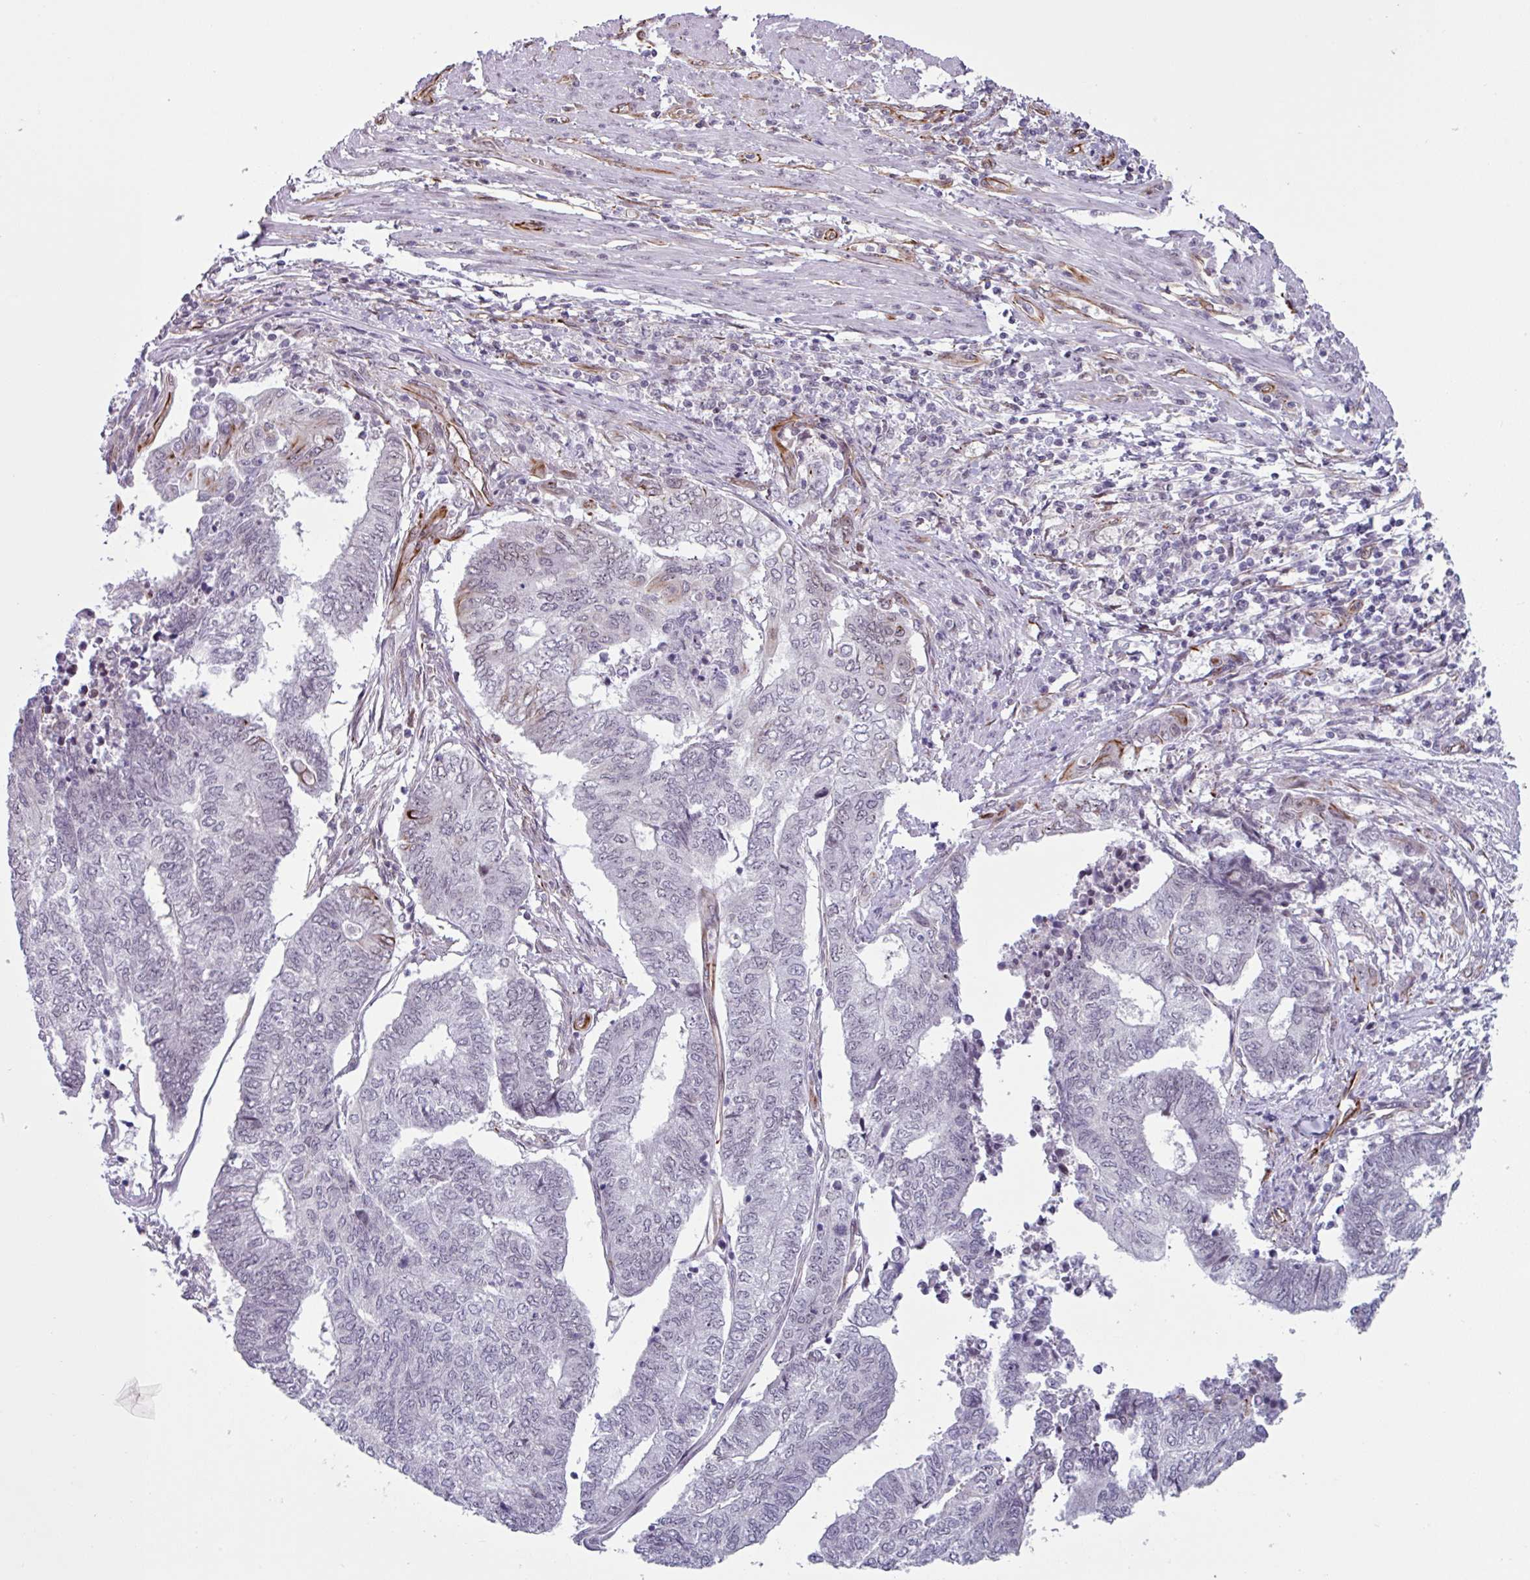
{"staining": {"intensity": "negative", "quantity": "none", "location": "none"}, "tissue": "endometrial cancer", "cell_type": "Tumor cells", "image_type": "cancer", "snomed": [{"axis": "morphology", "description": "Adenocarcinoma, NOS"}, {"axis": "topography", "description": "Uterus"}, {"axis": "topography", "description": "Endometrium"}], "caption": "An image of human endometrial cancer is negative for staining in tumor cells.", "gene": "CHD3", "patient": {"sex": "female", "age": 70}}